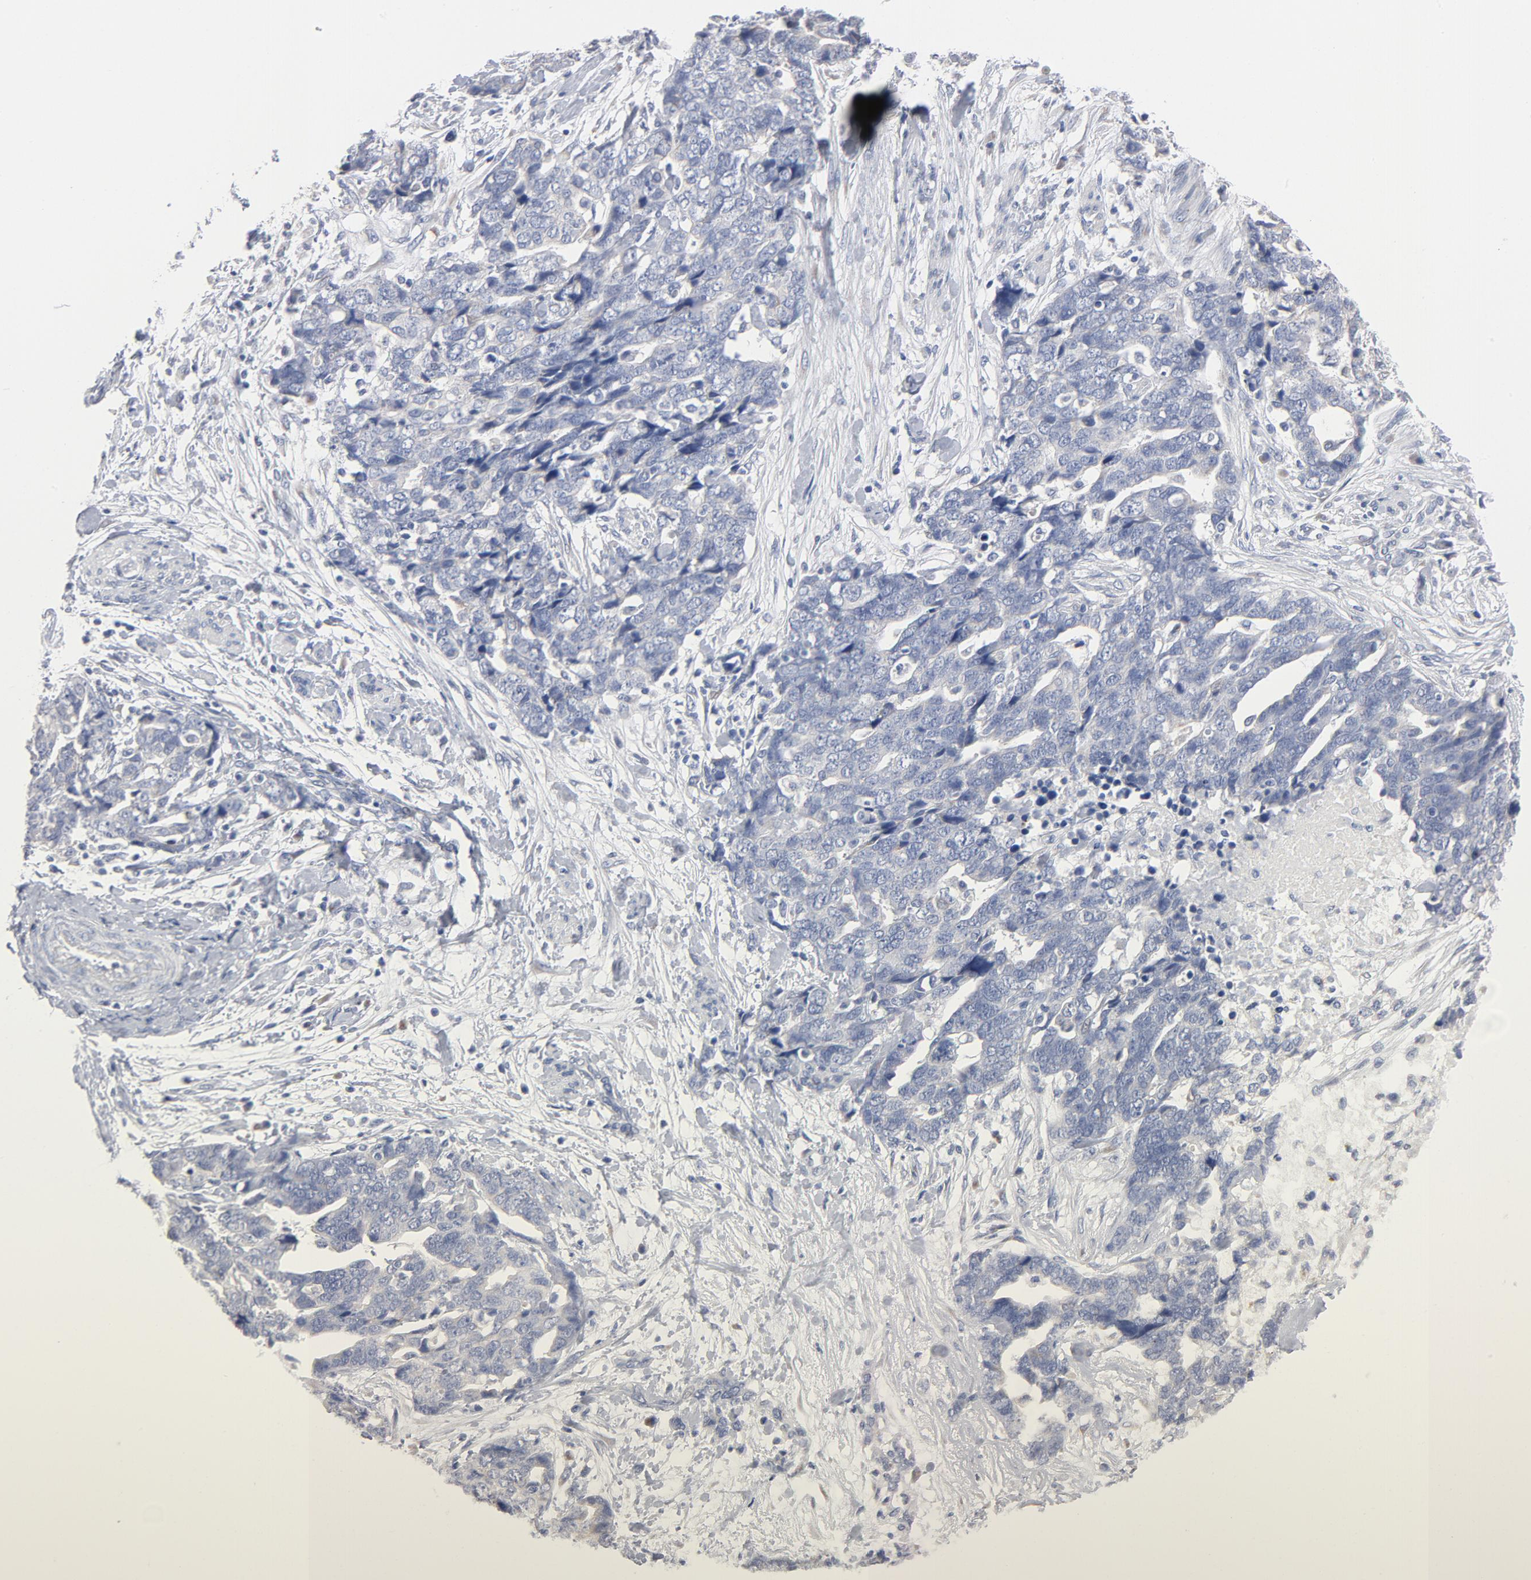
{"staining": {"intensity": "negative", "quantity": "none", "location": "none"}, "tissue": "ovarian cancer", "cell_type": "Tumor cells", "image_type": "cancer", "snomed": [{"axis": "morphology", "description": "Normal tissue, NOS"}, {"axis": "morphology", "description": "Cystadenocarcinoma, serous, NOS"}, {"axis": "topography", "description": "Fallopian tube"}, {"axis": "topography", "description": "Ovary"}], "caption": "A high-resolution histopathology image shows immunohistochemistry (IHC) staining of ovarian cancer (serous cystadenocarcinoma), which shows no significant positivity in tumor cells.", "gene": "AK7", "patient": {"sex": "female", "age": 56}}